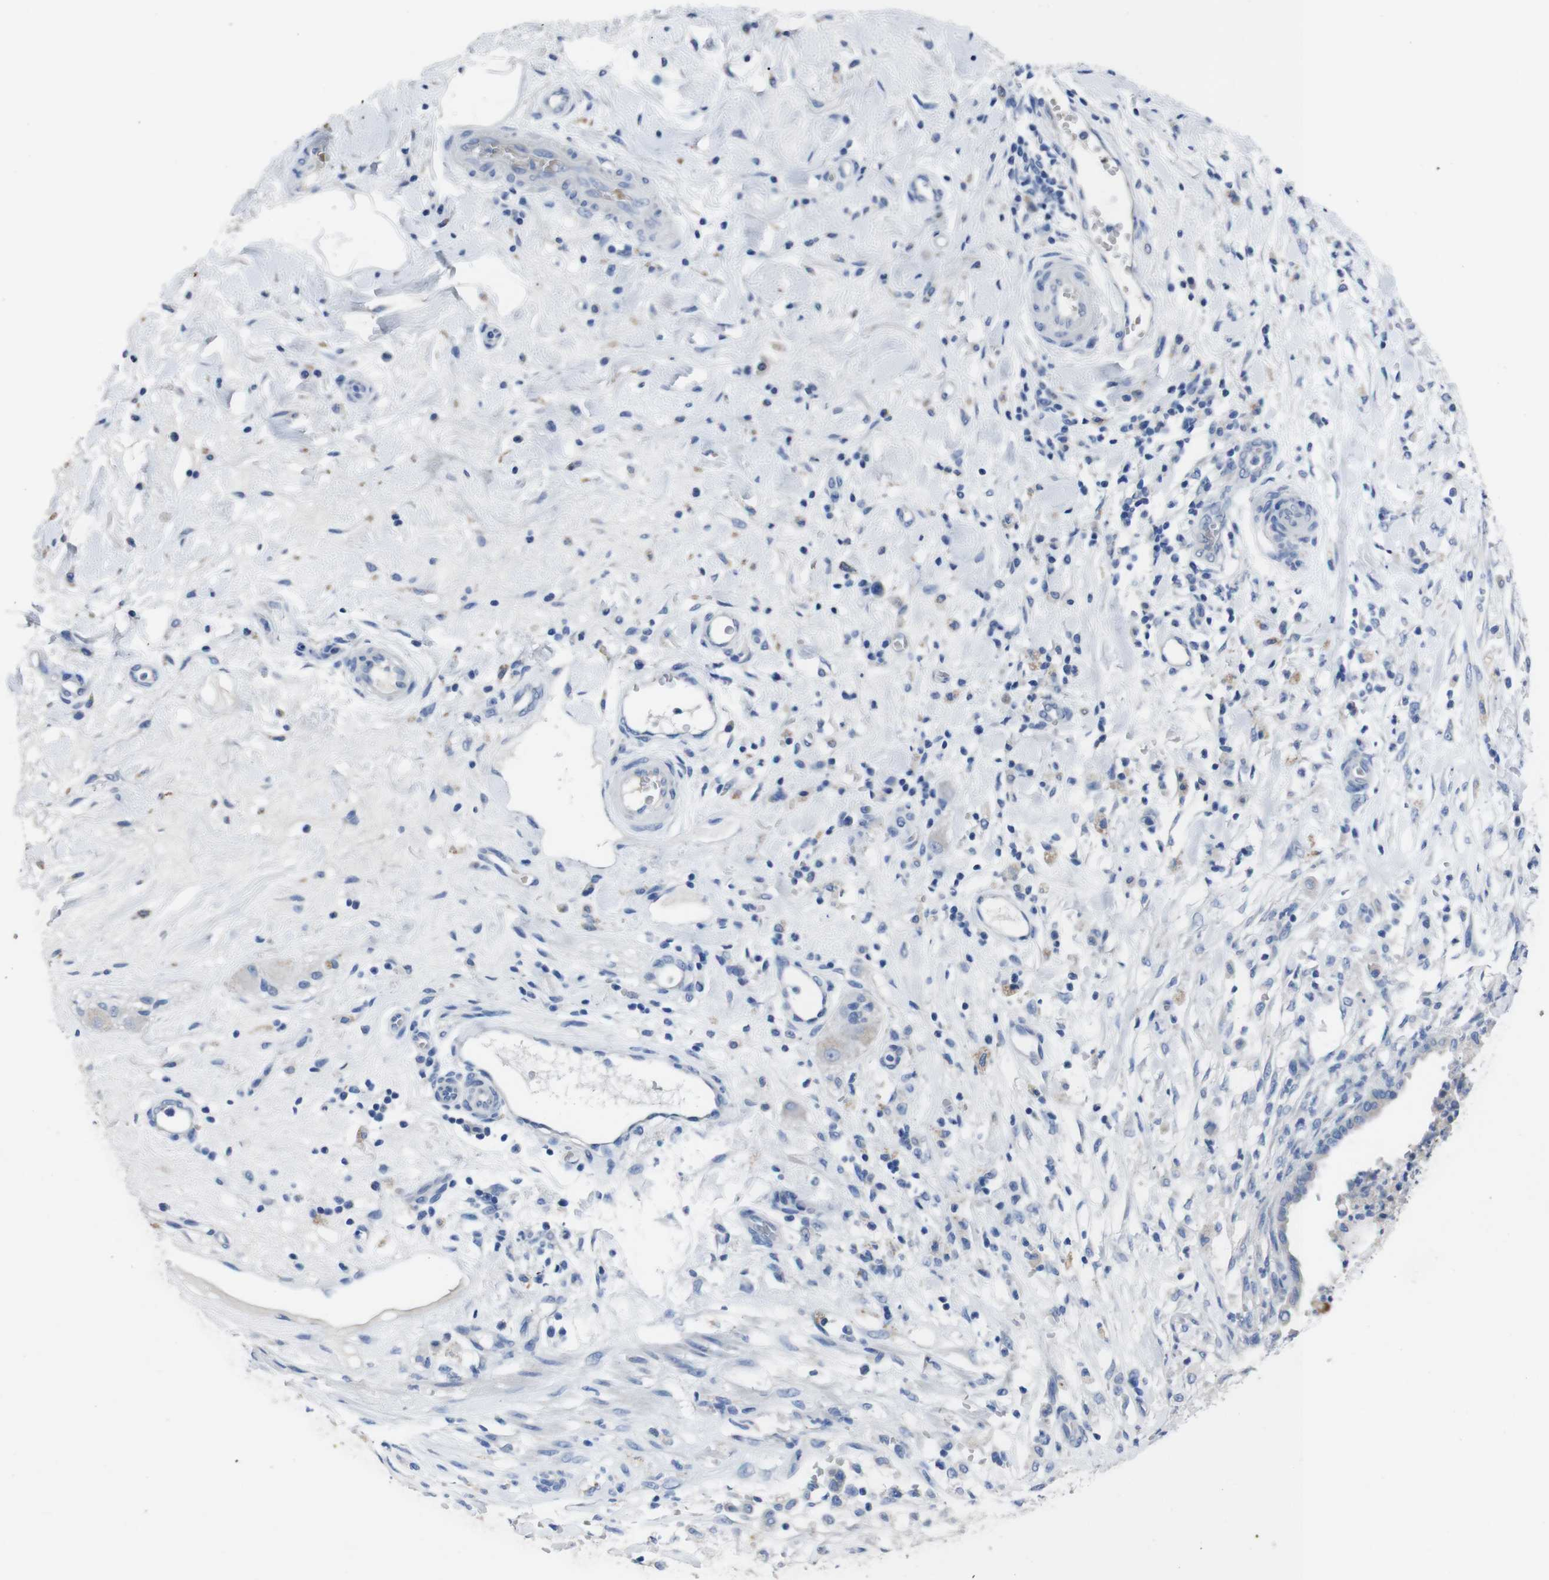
{"staining": {"intensity": "negative", "quantity": "none", "location": "none"}, "tissue": "pancreatic cancer", "cell_type": "Tumor cells", "image_type": "cancer", "snomed": [{"axis": "morphology", "description": "Adenocarcinoma, NOS"}, {"axis": "topography", "description": "Pancreas"}], "caption": "DAB (3,3'-diaminobenzidine) immunohistochemical staining of human pancreatic cancer (adenocarcinoma) shows no significant expression in tumor cells.", "gene": "GJB2", "patient": {"sex": "male", "age": 63}}